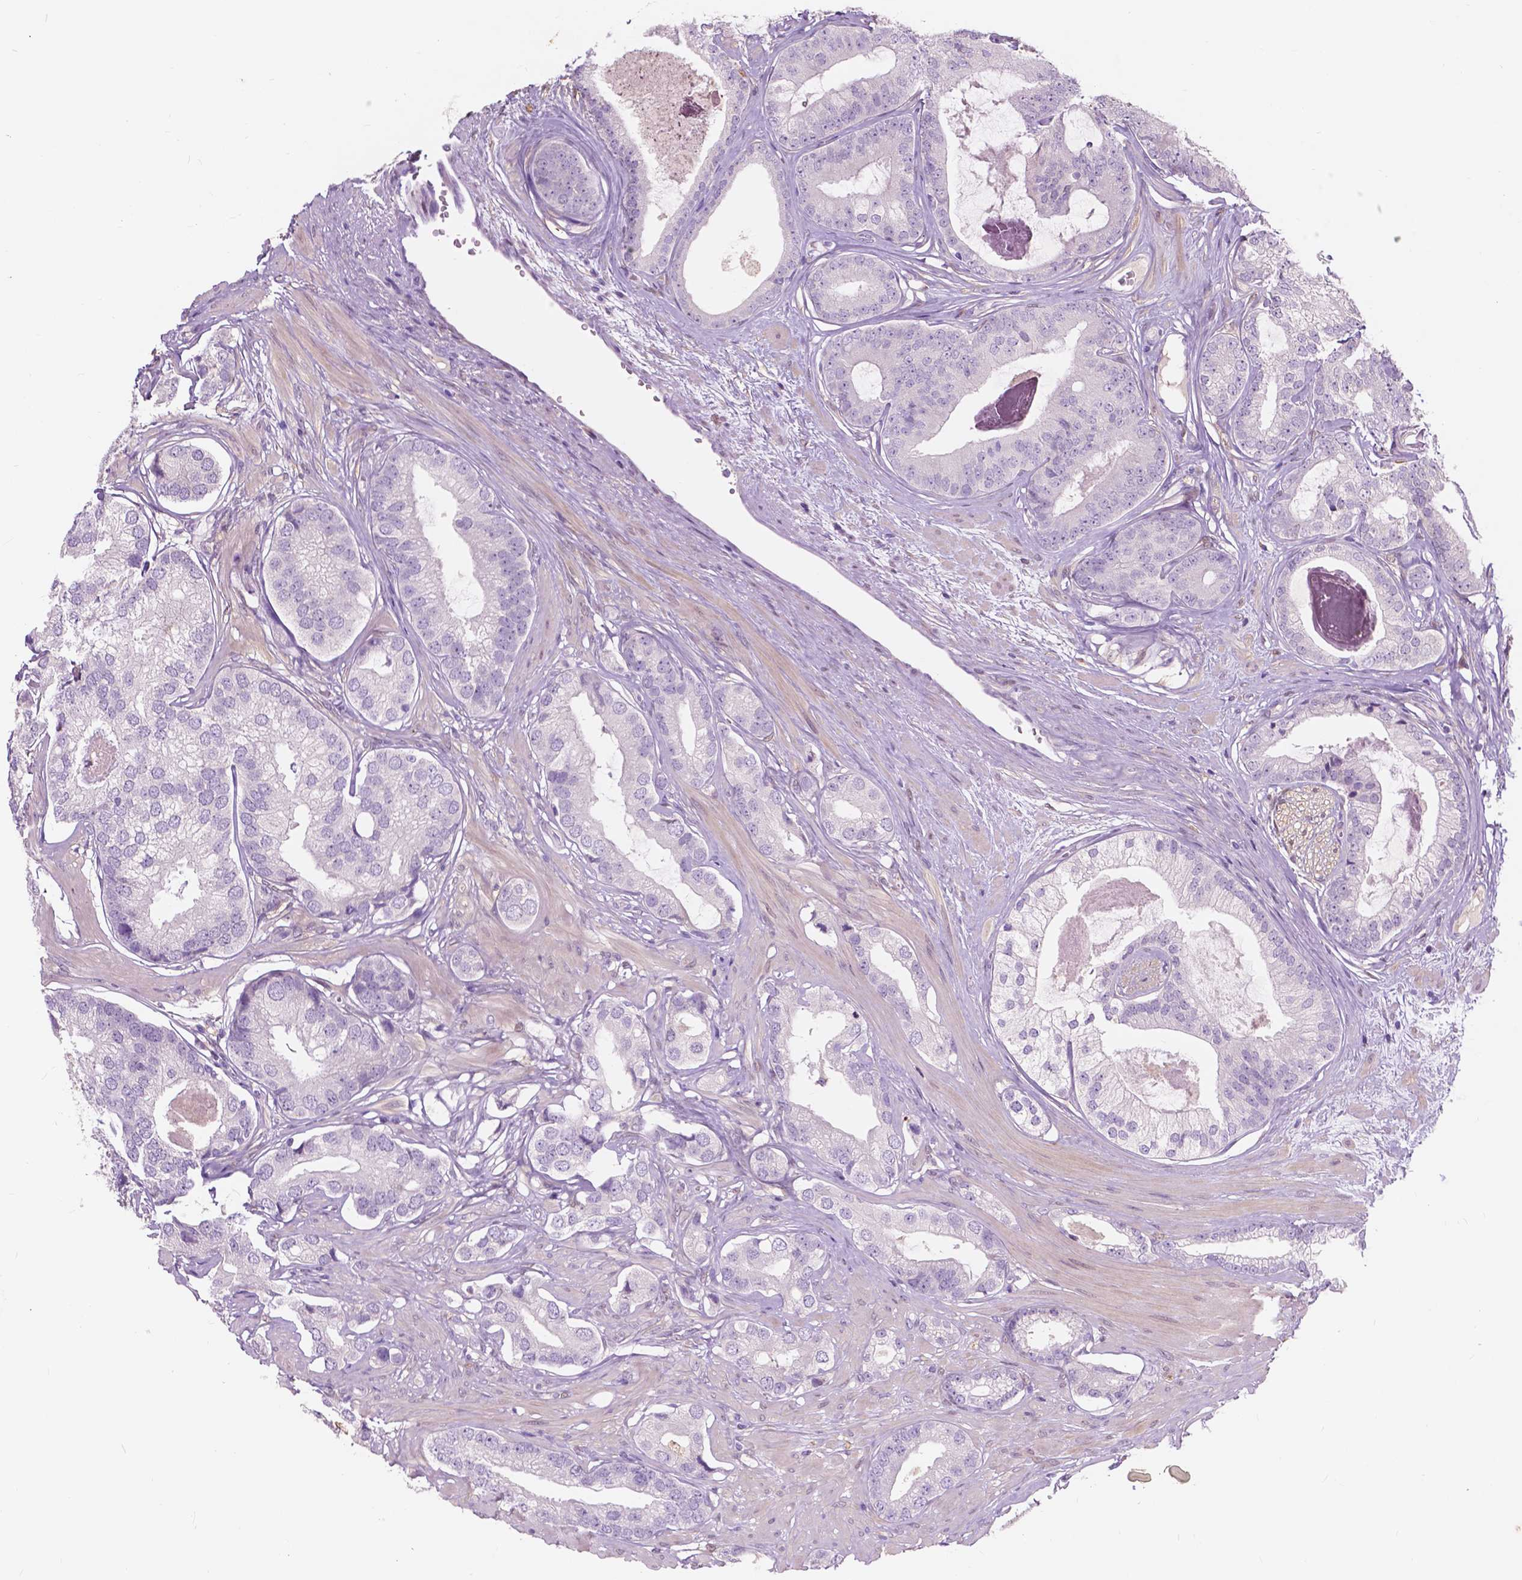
{"staining": {"intensity": "negative", "quantity": "none", "location": "none"}, "tissue": "prostate cancer", "cell_type": "Tumor cells", "image_type": "cancer", "snomed": [{"axis": "morphology", "description": "Adenocarcinoma, Low grade"}, {"axis": "topography", "description": "Prostate"}], "caption": "Photomicrograph shows no significant protein expression in tumor cells of prostate cancer (adenocarcinoma (low-grade)).", "gene": "GPR37", "patient": {"sex": "male", "age": 61}}